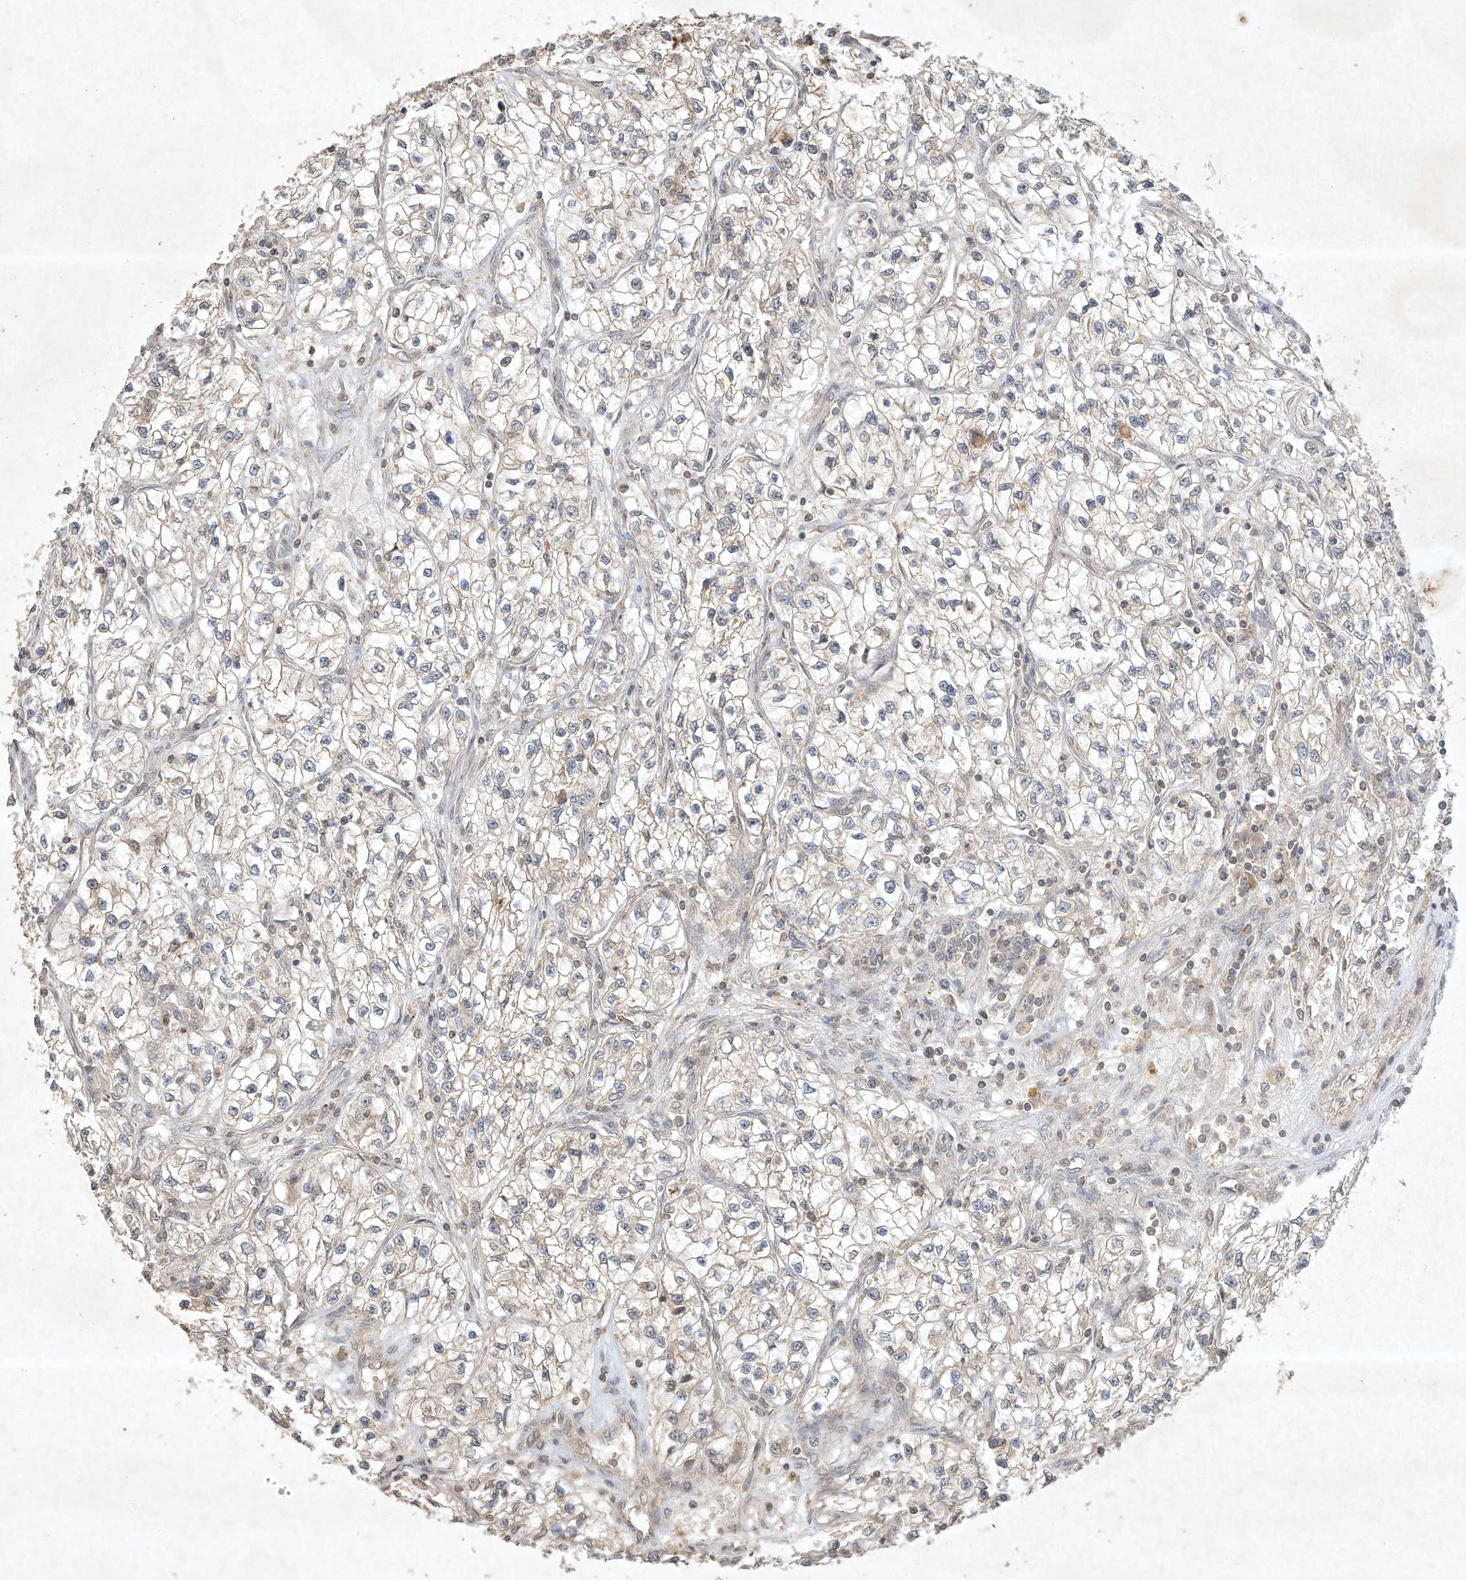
{"staining": {"intensity": "weak", "quantity": "25%-75%", "location": "cytoplasmic/membranous"}, "tissue": "renal cancer", "cell_type": "Tumor cells", "image_type": "cancer", "snomed": [{"axis": "morphology", "description": "Adenocarcinoma, NOS"}, {"axis": "topography", "description": "Kidney"}], "caption": "The photomicrograph exhibits immunohistochemical staining of adenocarcinoma (renal). There is weak cytoplasmic/membranous positivity is present in approximately 25%-75% of tumor cells. The protein is shown in brown color, while the nuclei are stained blue.", "gene": "BTRC", "patient": {"sex": "female", "age": 57}}